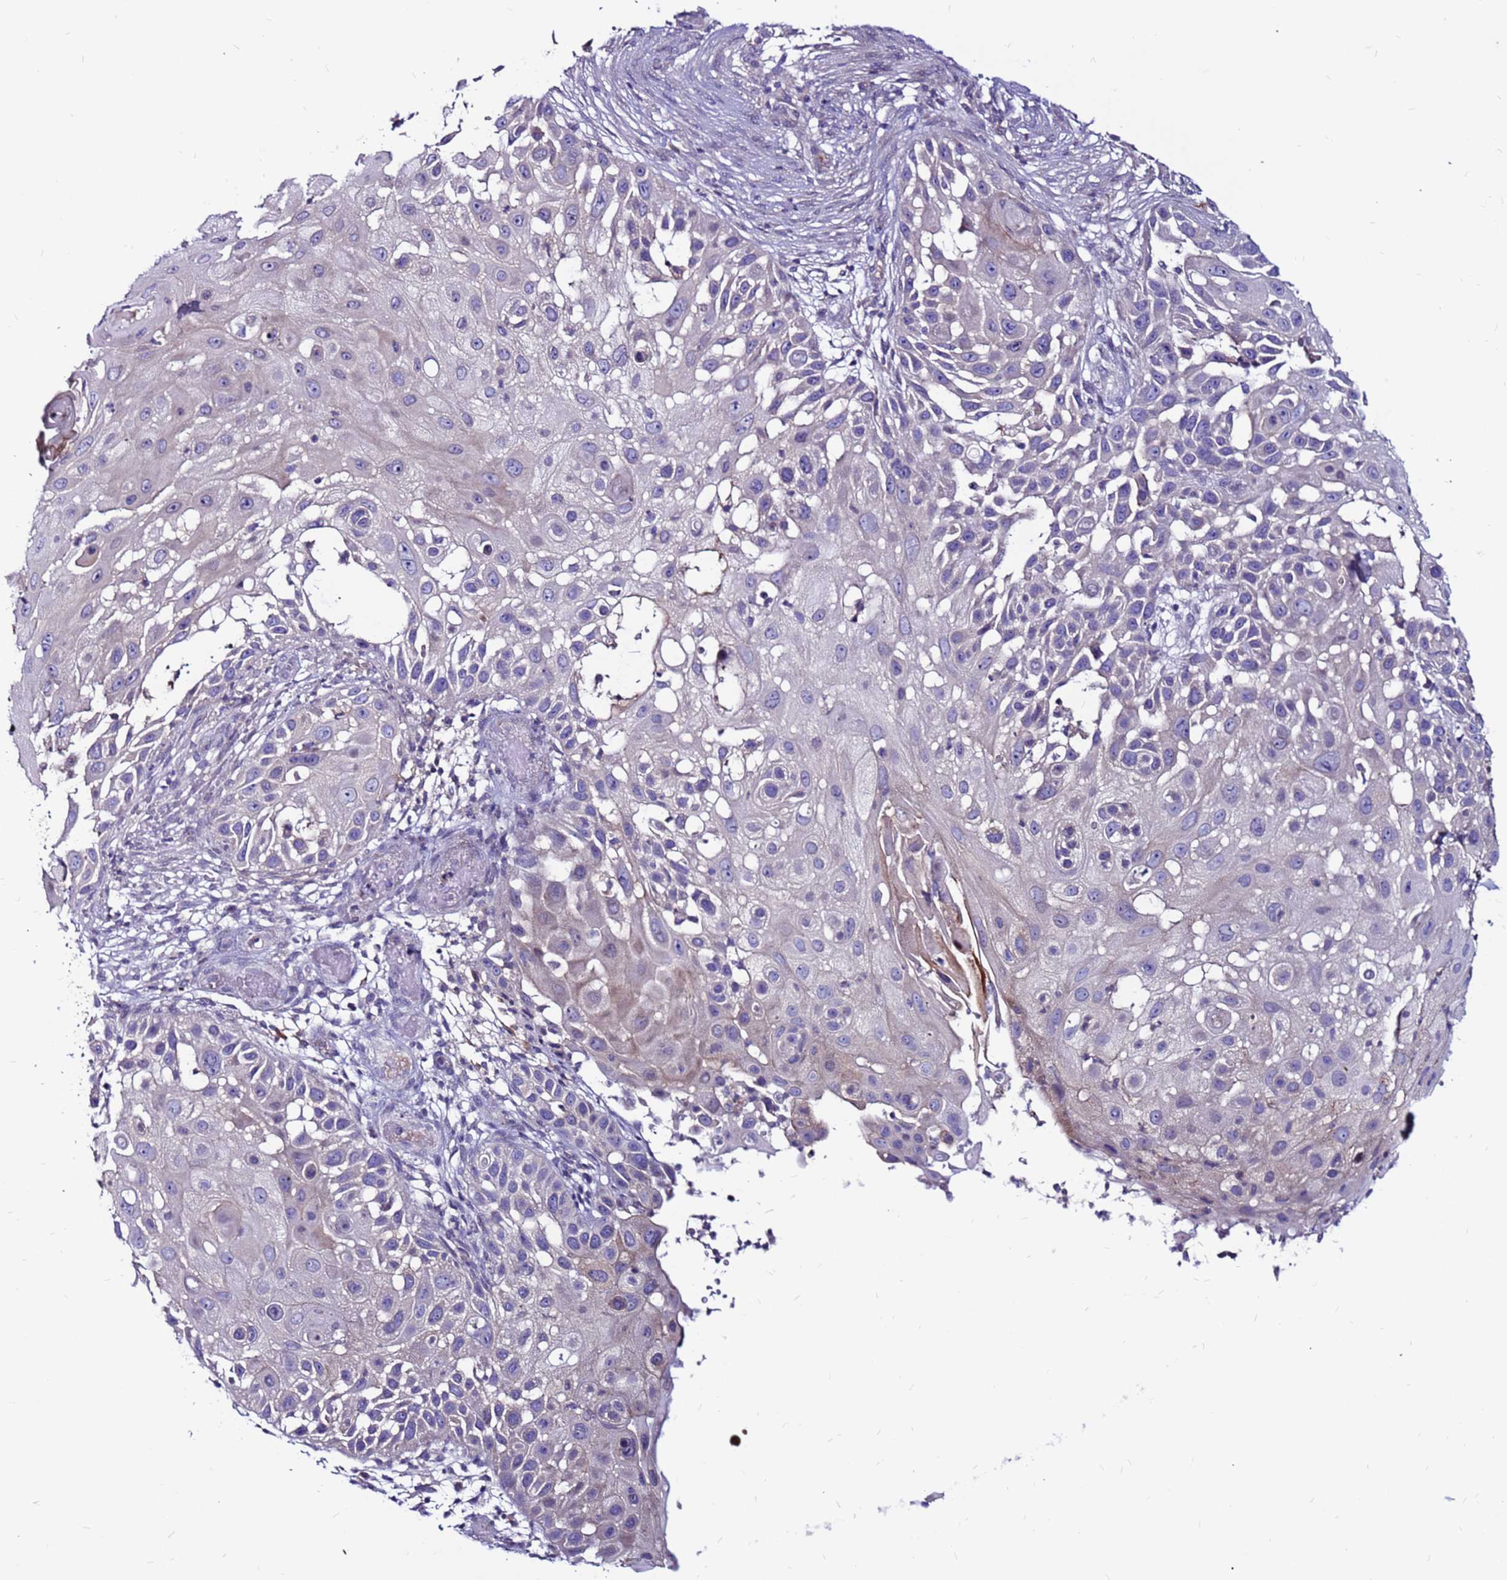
{"staining": {"intensity": "negative", "quantity": "none", "location": "none"}, "tissue": "skin cancer", "cell_type": "Tumor cells", "image_type": "cancer", "snomed": [{"axis": "morphology", "description": "Squamous cell carcinoma, NOS"}, {"axis": "topography", "description": "Skin"}], "caption": "Tumor cells show no significant protein expression in skin squamous cell carcinoma.", "gene": "CCDC71", "patient": {"sex": "female", "age": 44}}